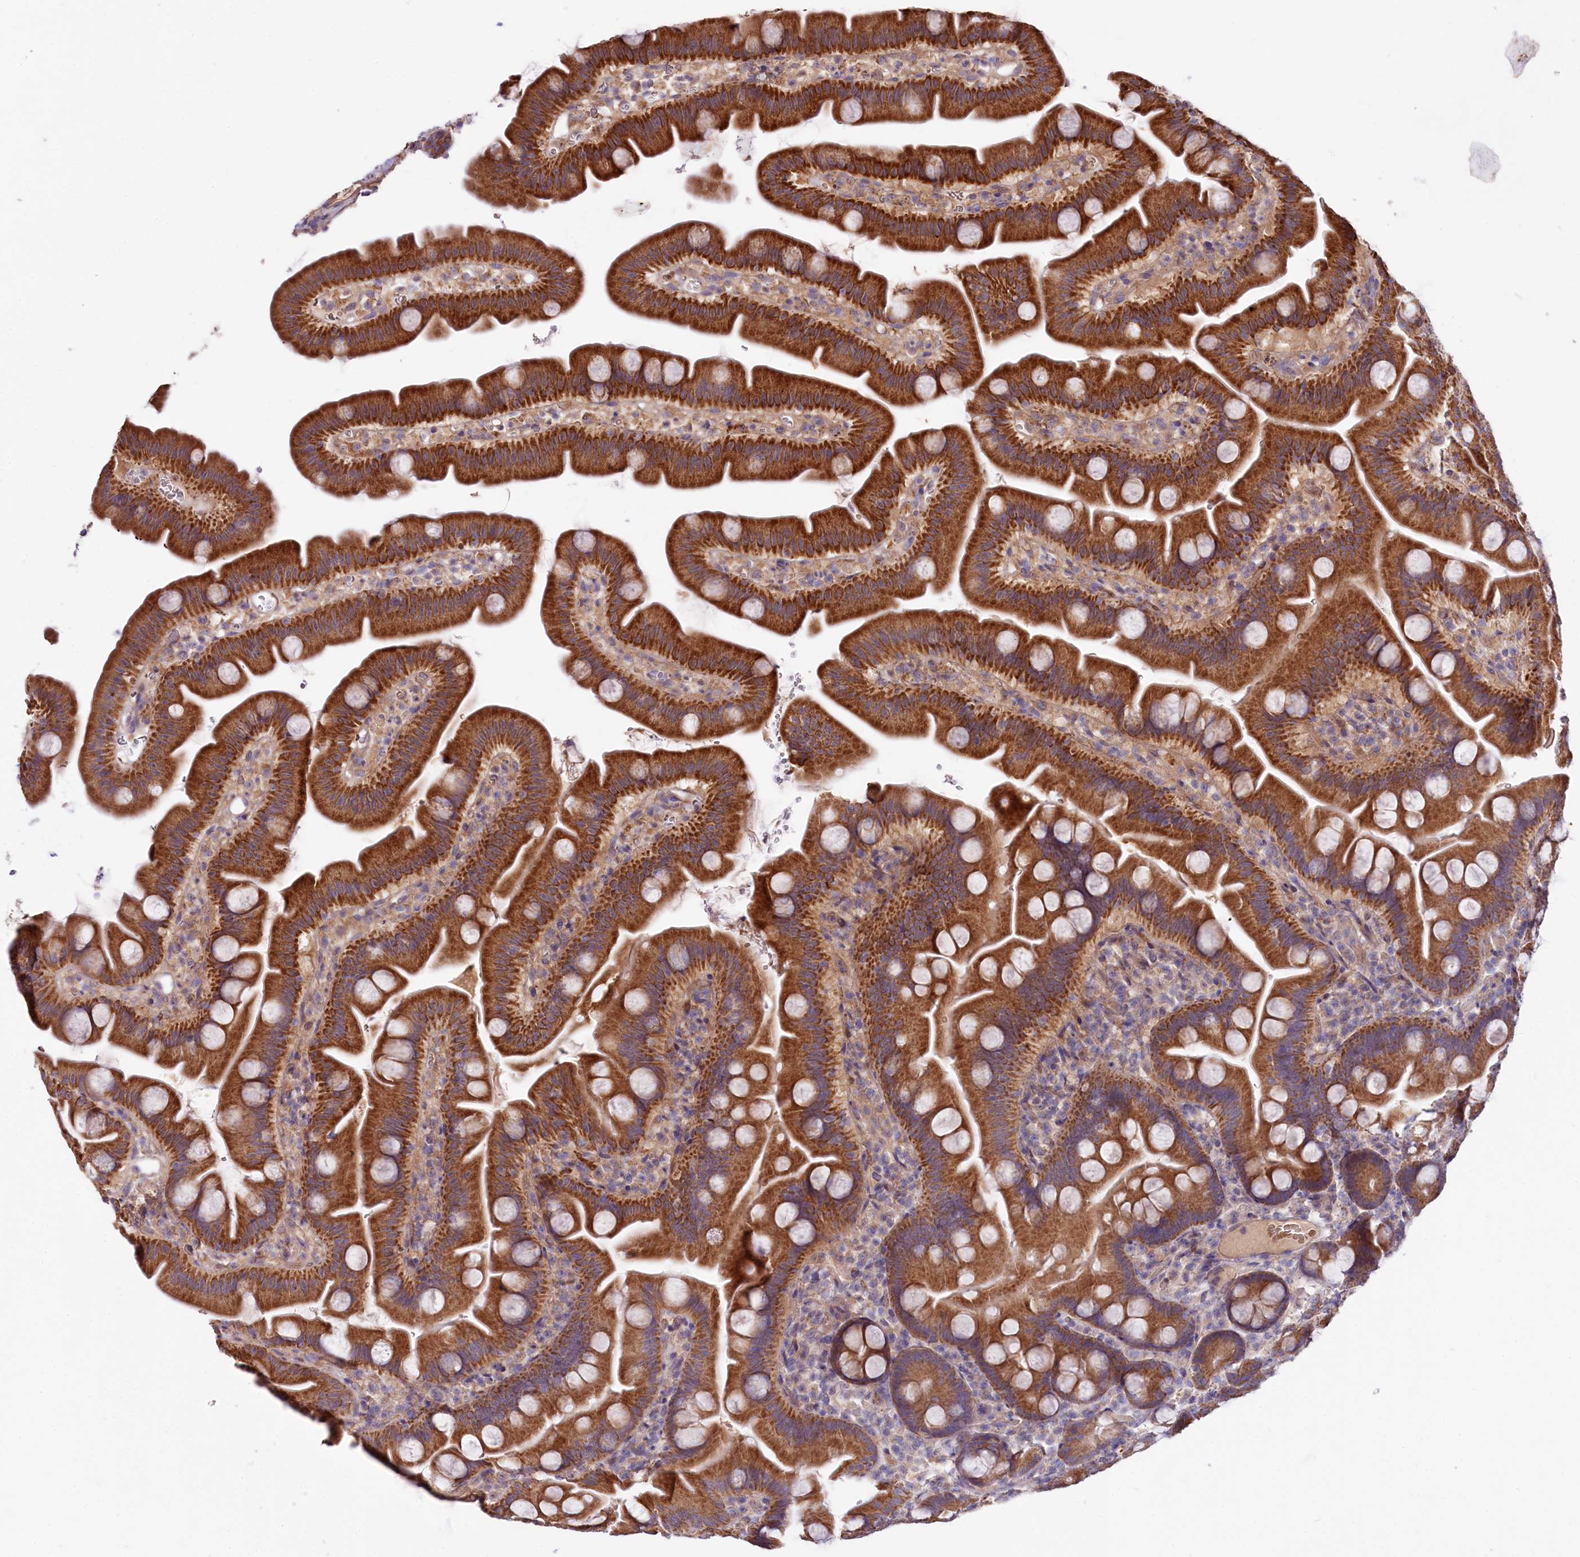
{"staining": {"intensity": "strong", "quantity": ">75%", "location": "cytoplasmic/membranous"}, "tissue": "small intestine", "cell_type": "Glandular cells", "image_type": "normal", "snomed": [{"axis": "morphology", "description": "Normal tissue, NOS"}, {"axis": "topography", "description": "Small intestine"}], "caption": "Immunohistochemical staining of unremarkable human small intestine displays strong cytoplasmic/membranous protein positivity in approximately >75% of glandular cells.", "gene": "ZNF45", "patient": {"sex": "female", "age": 68}}